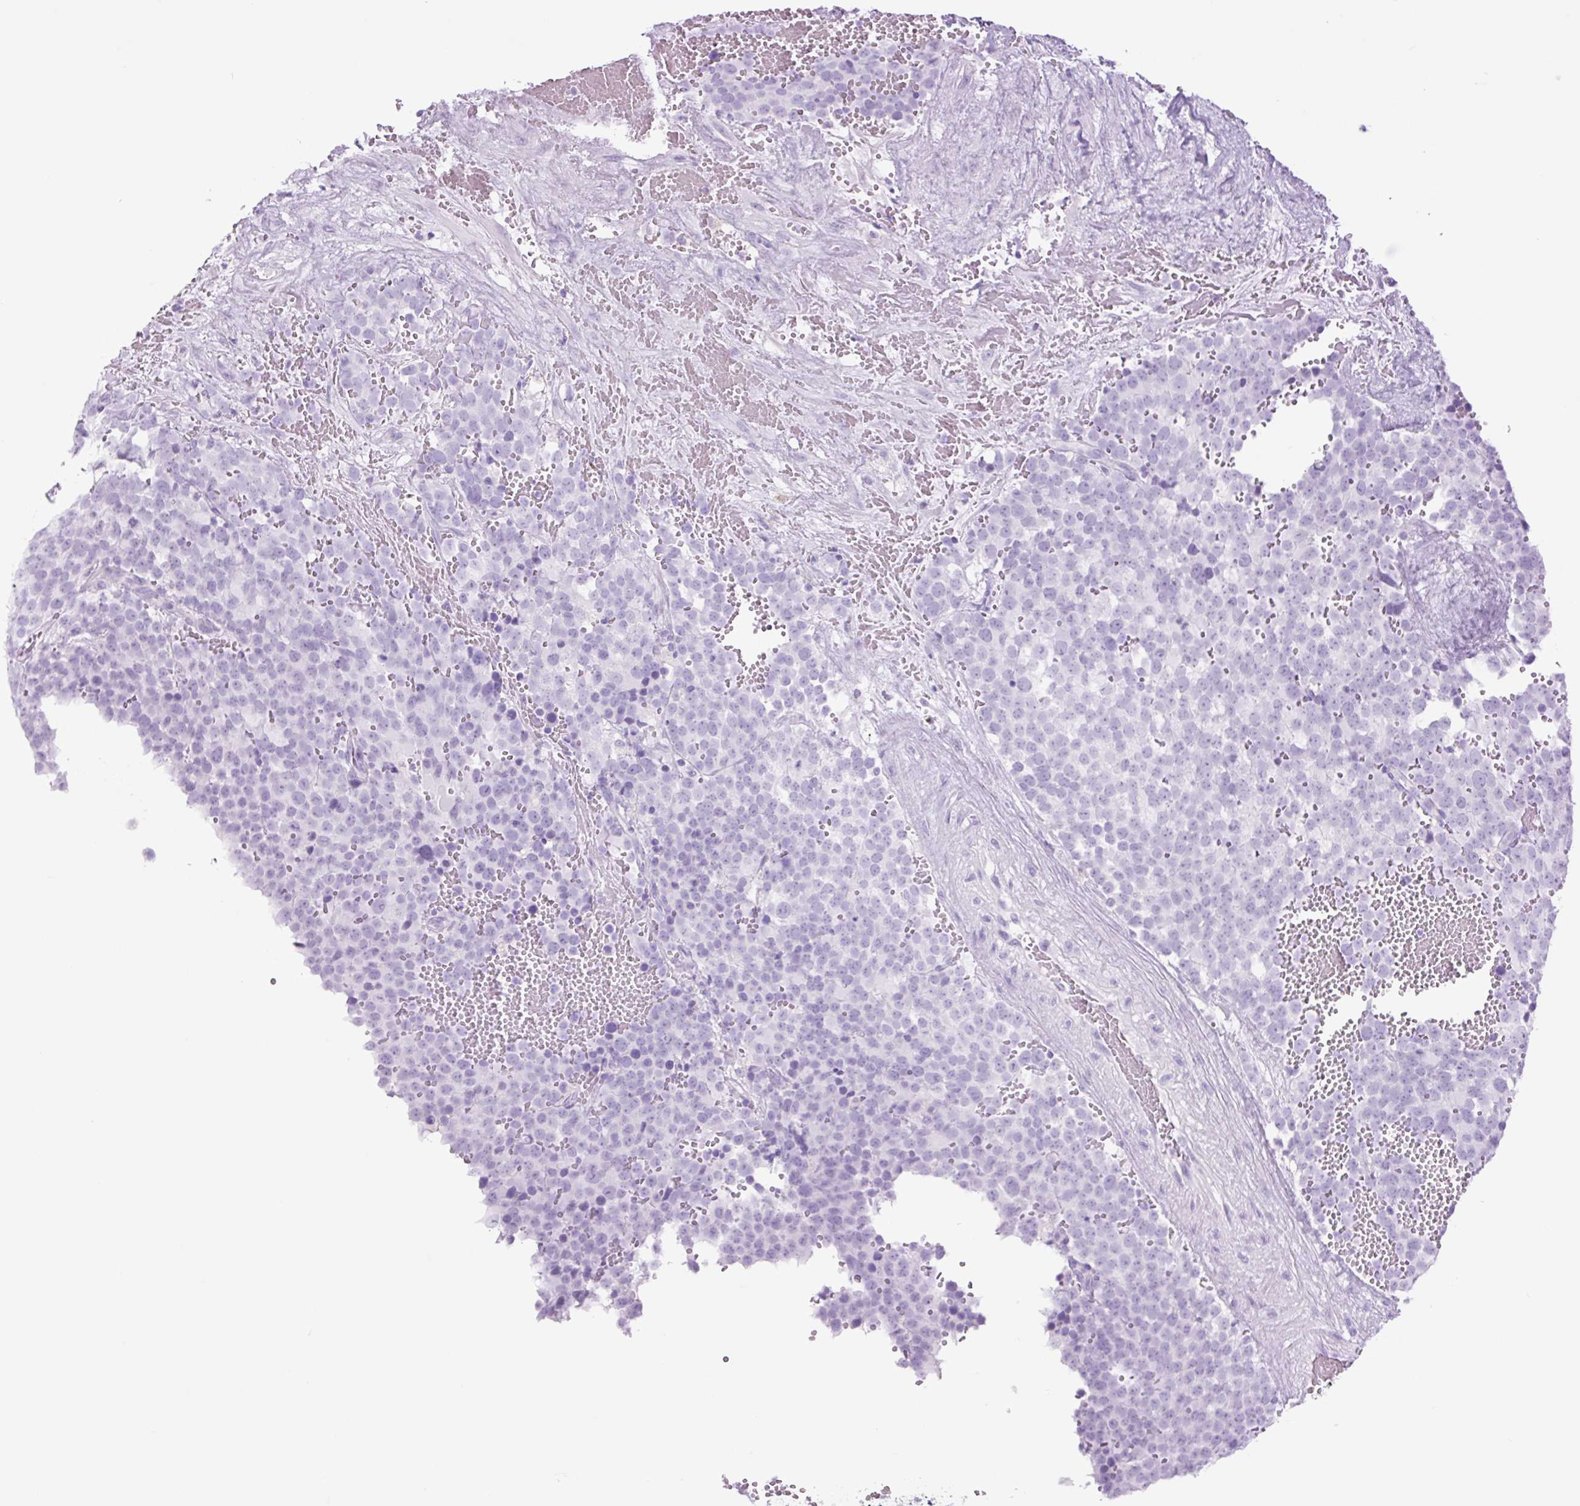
{"staining": {"intensity": "negative", "quantity": "none", "location": "none"}, "tissue": "testis cancer", "cell_type": "Tumor cells", "image_type": "cancer", "snomed": [{"axis": "morphology", "description": "Seminoma, NOS"}, {"axis": "topography", "description": "Testis"}], "caption": "An immunohistochemistry histopathology image of testis cancer (seminoma) is shown. There is no staining in tumor cells of testis cancer (seminoma). (DAB IHC, high magnification).", "gene": "TFF2", "patient": {"sex": "male", "age": 71}}